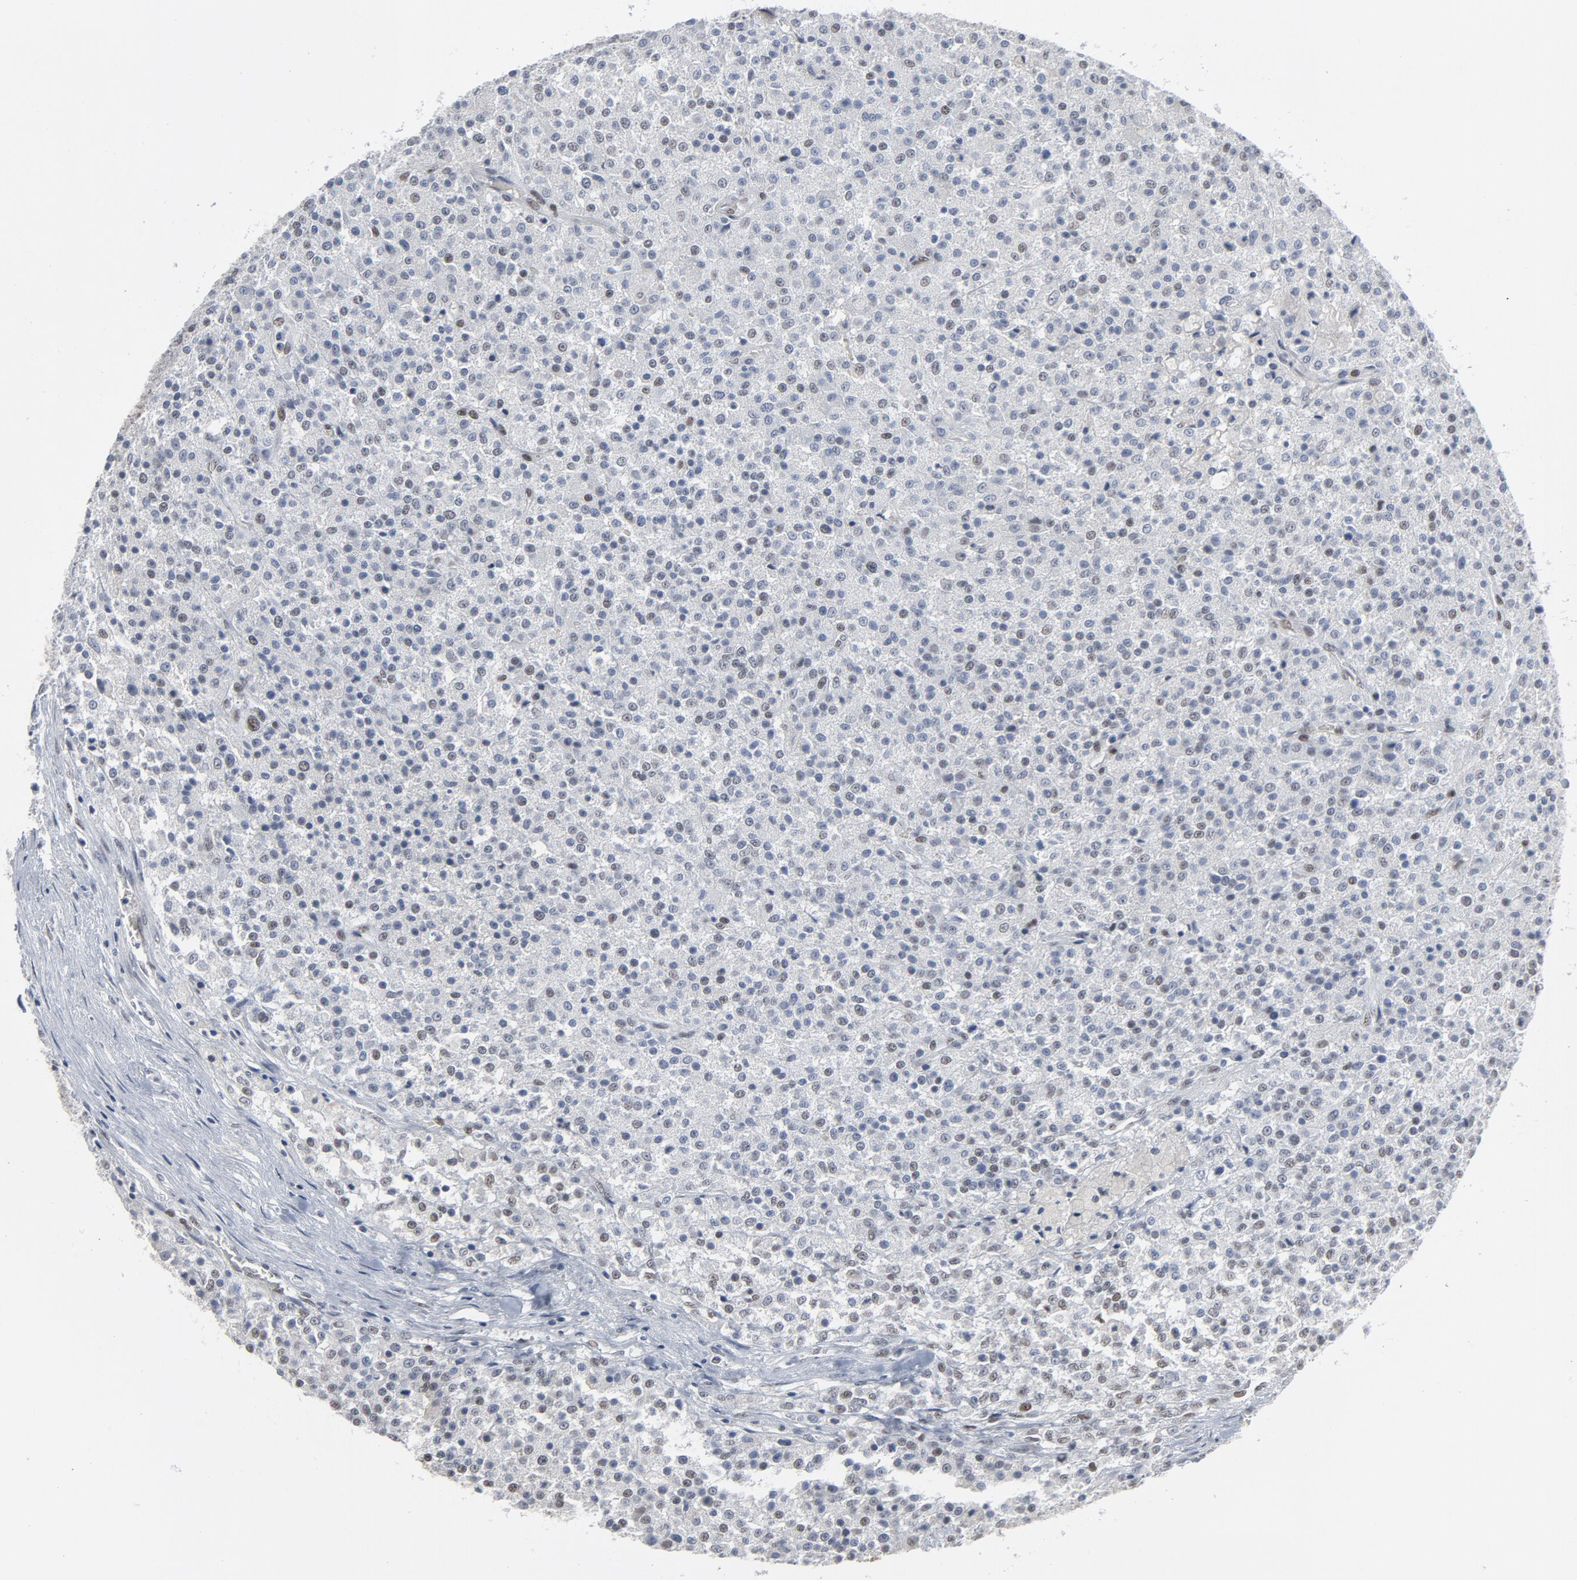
{"staining": {"intensity": "weak", "quantity": "<25%", "location": "nuclear"}, "tissue": "testis cancer", "cell_type": "Tumor cells", "image_type": "cancer", "snomed": [{"axis": "morphology", "description": "Seminoma, NOS"}, {"axis": "topography", "description": "Testis"}], "caption": "There is no significant staining in tumor cells of seminoma (testis).", "gene": "ATF7", "patient": {"sex": "male", "age": 59}}